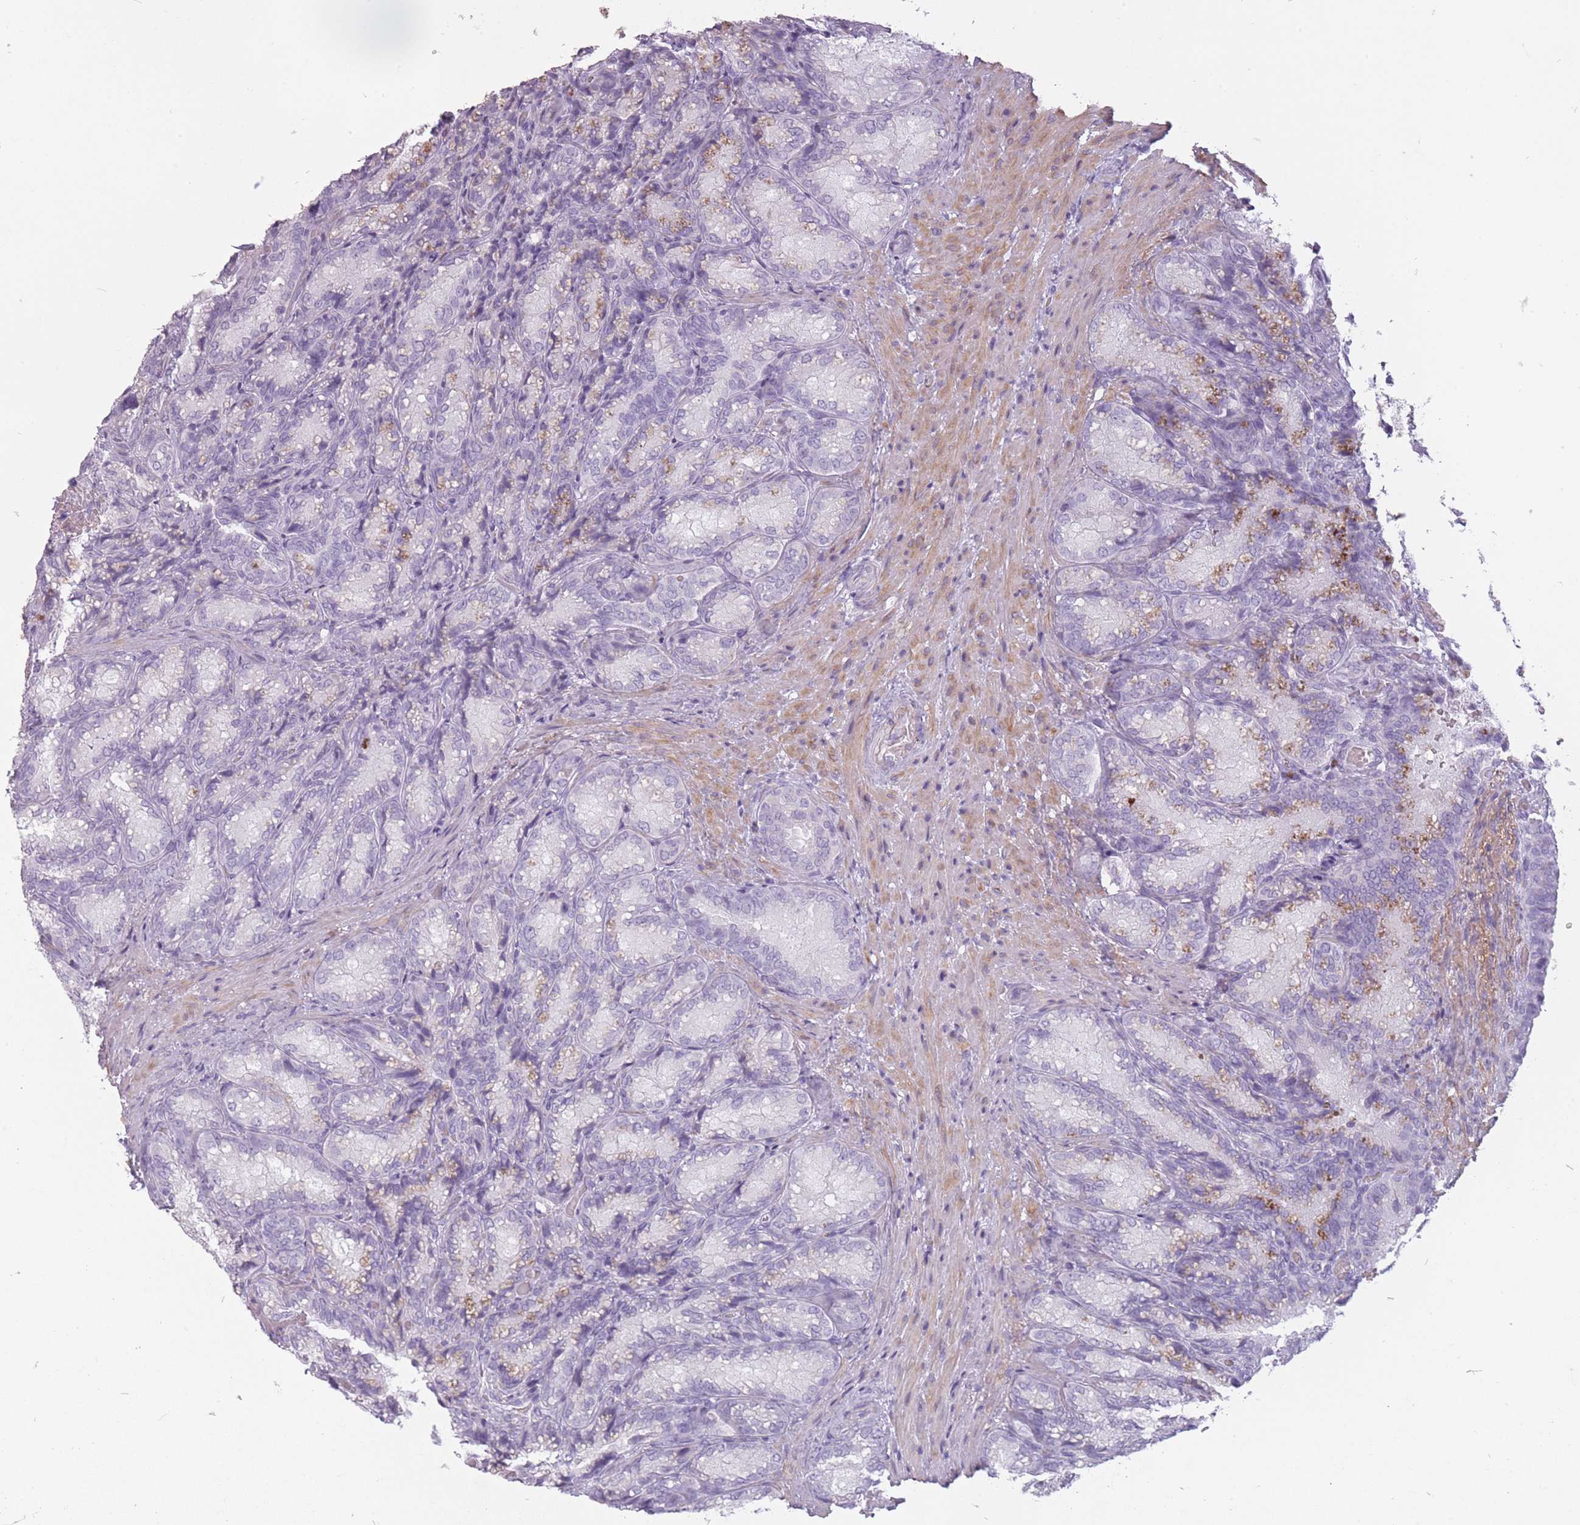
{"staining": {"intensity": "negative", "quantity": "none", "location": "none"}, "tissue": "seminal vesicle", "cell_type": "Glandular cells", "image_type": "normal", "snomed": [{"axis": "morphology", "description": "Normal tissue, NOS"}, {"axis": "topography", "description": "Seminal veicle"}], "caption": "Immunohistochemistry photomicrograph of unremarkable seminal vesicle: human seminal vesicle stained with DAB (3,3'-diaminobenzidine) displays no significant protein staining in glandular cells. The staining is performed using DAB brown chromogen with nuclei counter-stained in using hematoxylin.", "gene": "RFX4", "patient": {"sex": "male", "age": 58}}